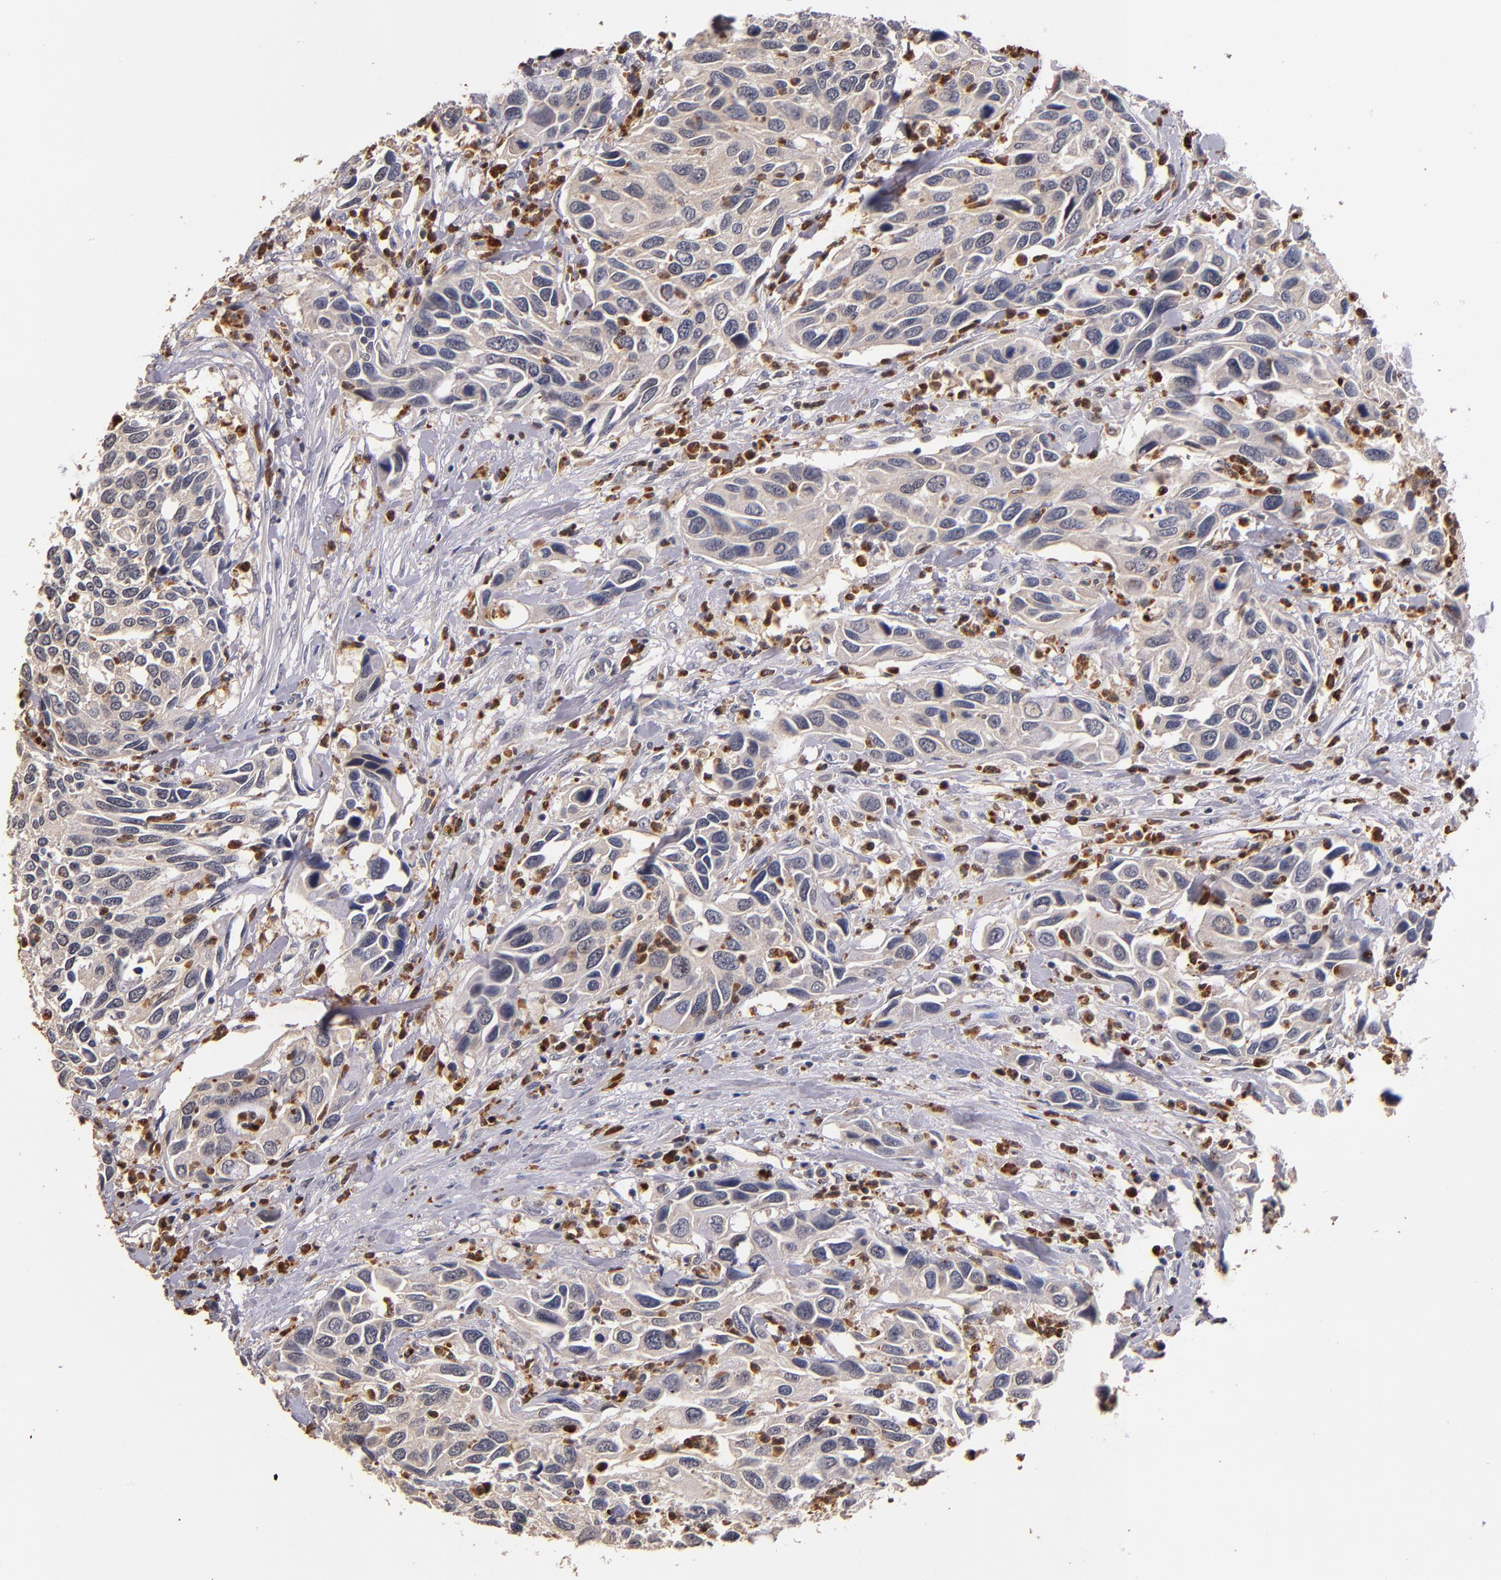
{"staining": {"intensity": "weak", "quantity": "25%-75%", "location": "cytoplasmic/membranous"}, "tissue": "urothelial cancer", "cell_type": "Tumor cells", "image_type": "cancer", "snomed": [{"axis": "morphology", "description": "Urothelial carcinoma, High grade"}, {"axis": "topography", "description": "Urinary bladder"}], "caption": "A brown stain shows weak cytoplasmic/membranous expression of a protein in urothelial cancer tumor cells. The staining was performed using DAB, with brown indicating positive protein expression. Nuclei are stained blue with hematoxylin.", "gene": "TTLL12", "patient": {"sex": "male", "age": 66}}